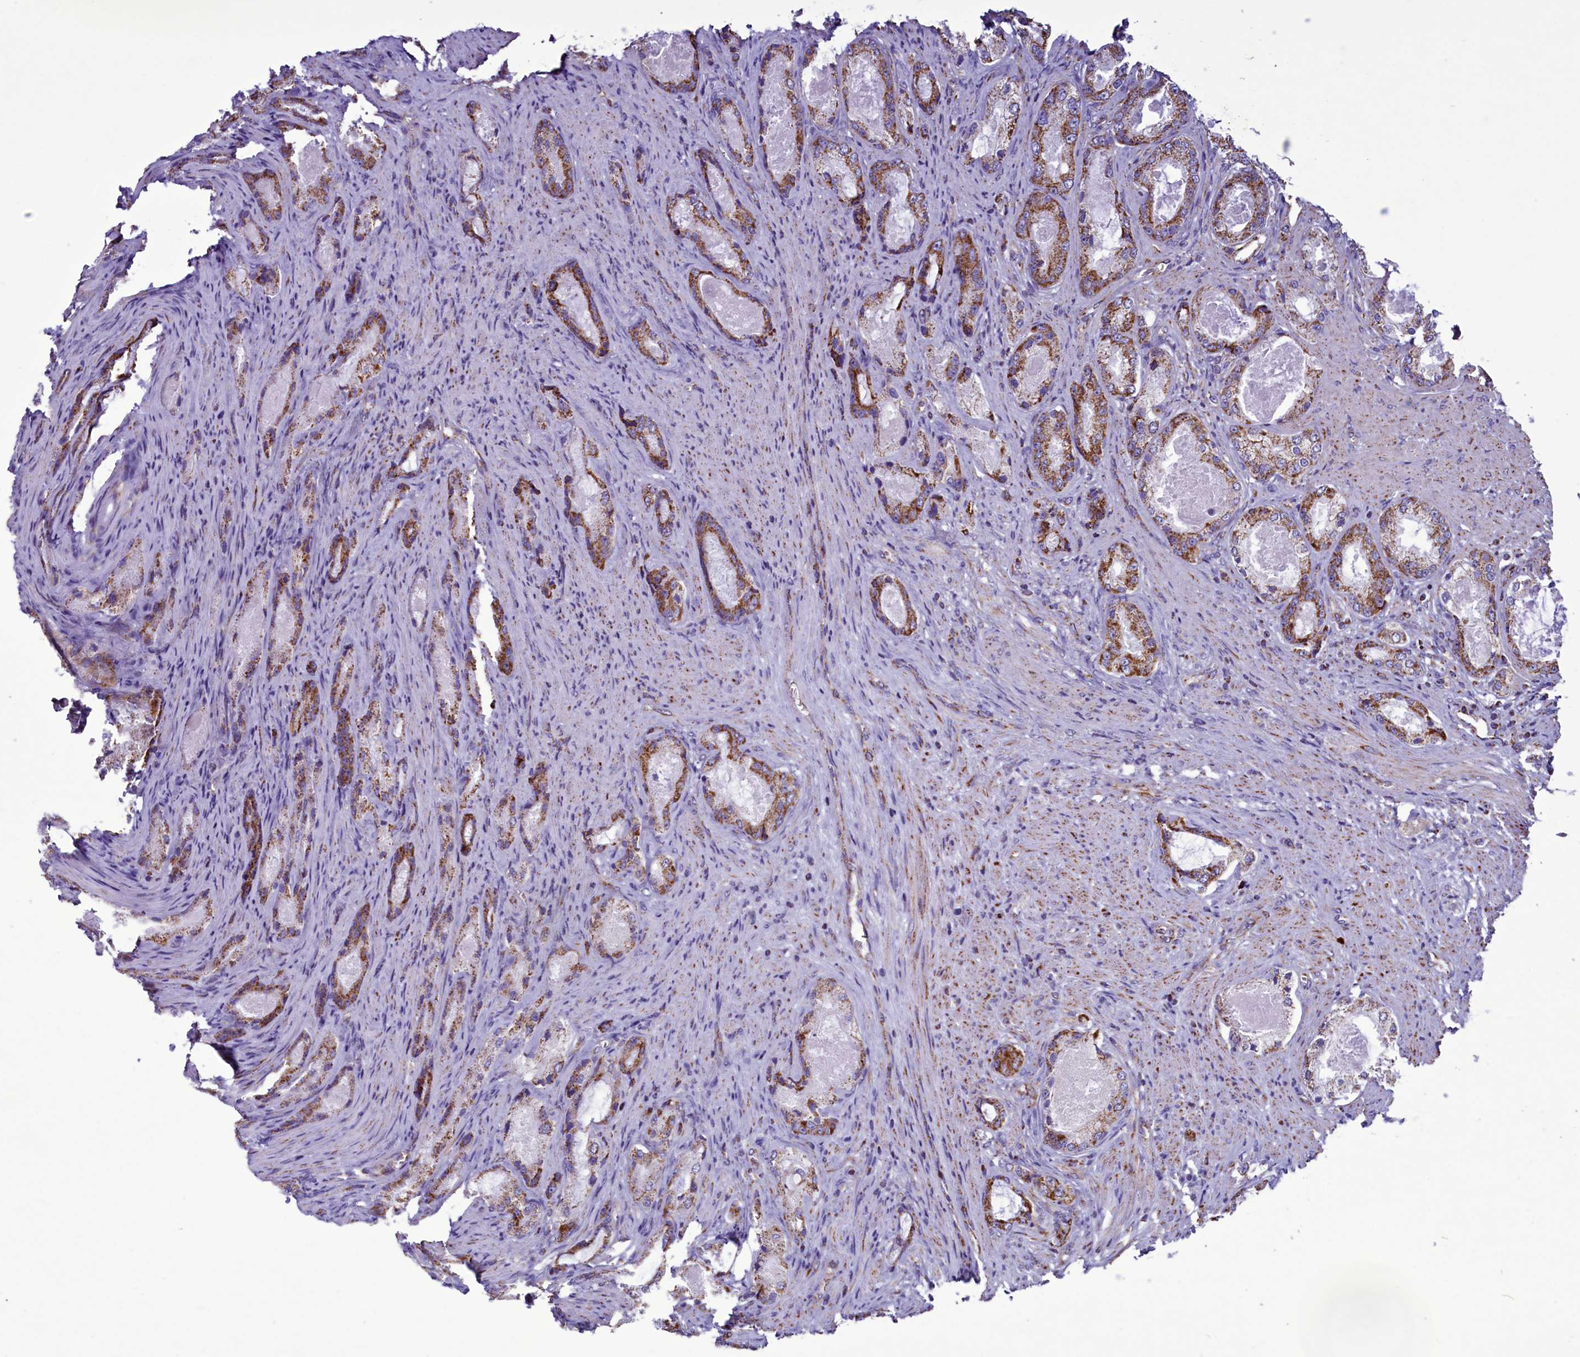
{"staining": {"intensity": "moderate", "quantity": "25%-75%", "location": "cytoplasmic/membranous"}, "tissue": "prostate cancer", "cell_type": "Tumor cells", "image_type": "cancer", "snomed": [{"axis": "morphology", "description": "Adenocarcinoma, Low grade"}, {"axis": "topography", "description": "Prostate"}], "caption": "About 25%-75% of tumor cells in prostate adenocarcinoma (low-grade) demonstrate moderate cytoplasmic/membranous protein positivity as visualized by brown immunohistochemical staining.", "gene": "ICA1L", "patient": {"sex": "male", "age": 68}}